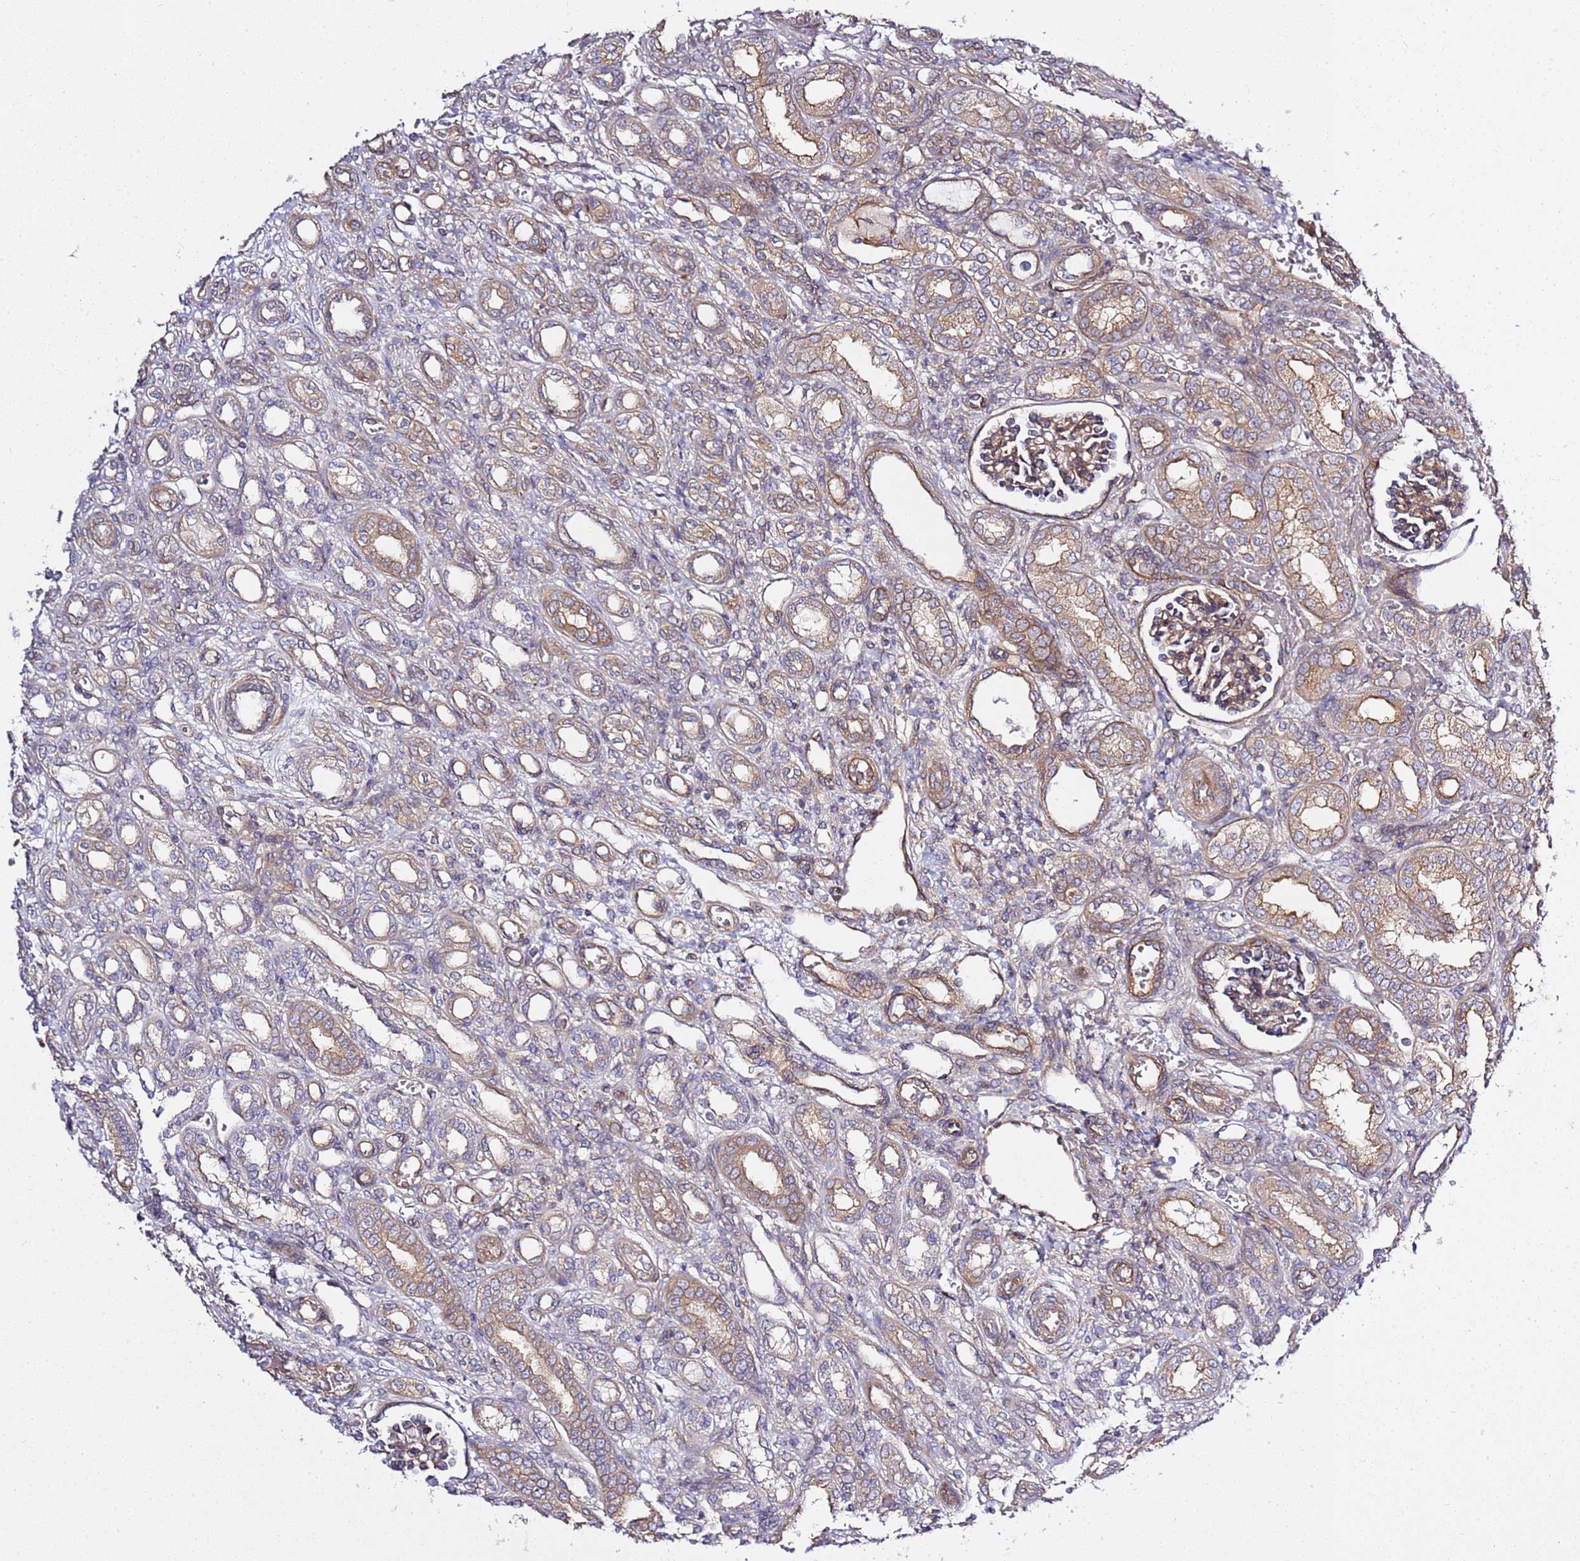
{"staining": {"intensity": "moderate", "quantity": ">75%", "location": "cytoplasmic/membranous"}, "tissue": "kidney", "cell_type": "Cells in glomeruli", "image_type": "normal", "snomed": [{"axis": "morphology", "description": "Normal tissue, NOS"}, {"axis": "morphology", "description": "Neoplasm, malignant, NOS"}, {"axis": "topography", "description": "Kidney"}], "caption": "Kidney stained with DAB (3,3'-diaminobenzidine) immunohistochemistry (IHC) displays medium levels of moderate cytoplasmic/membranous expression in approximately >75% of cells in glomeruli. (Stains: DAB (3,3'-diaminobenzidine) in brown, nuclei in blue, Microscopy: brightfield microscopy at high magnification).", "gene": "GNL1", "patient": {"sex": "female", "age": 1}}